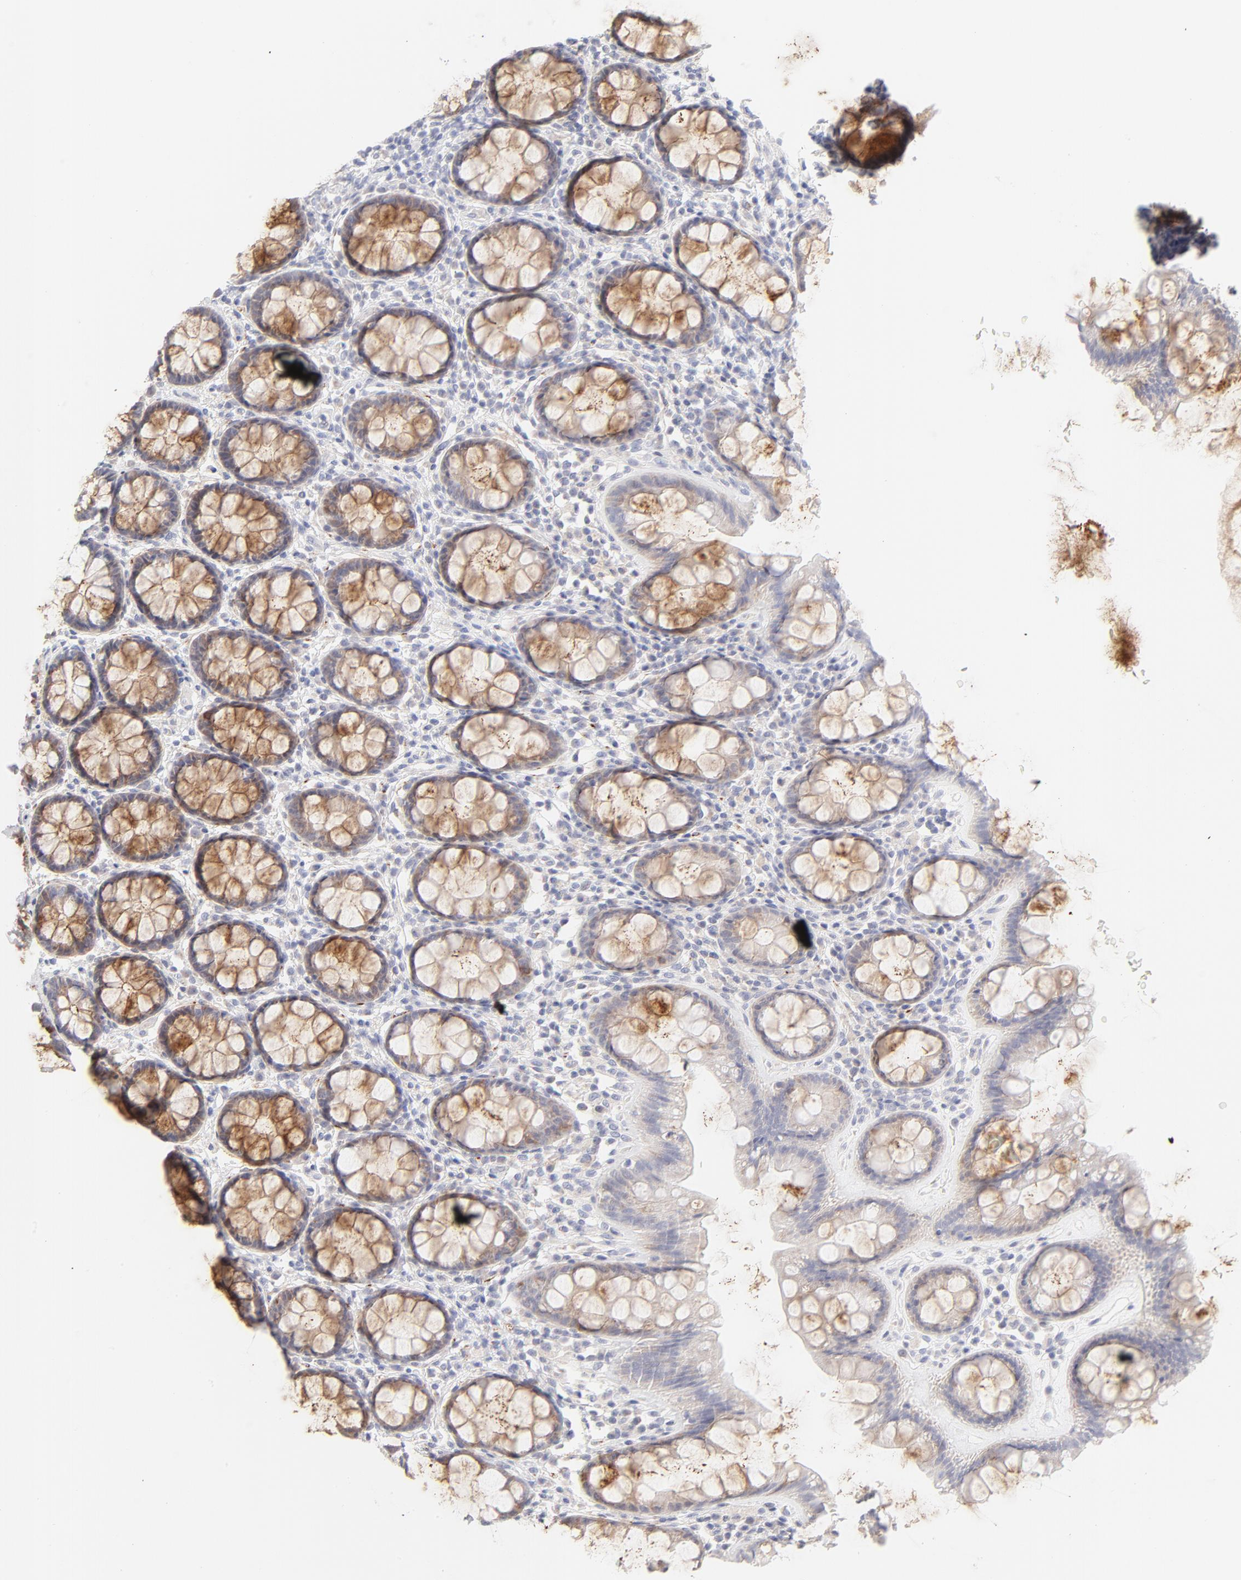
{"staining": {"intensity": "strong", "quantity": ">75%", "location": "cytoplasmic/membranous"}, "tissue": "rectum", "cell_type": "Glandular cells", "image_type": "normal", "snomed": [{"axis": "morphology", "description": "Normal tissue, NOS"}, {"axis": "topography", "description": "Rectum"}], "caption": "Immunohistochemical staining of unremarkable rectum demonstrates high levels of strong cytoplasmic/membranous expression in approximately >75% of glandular cells.", "gene": "NPNT", "patient": {"sex": "male", "age": 92}}